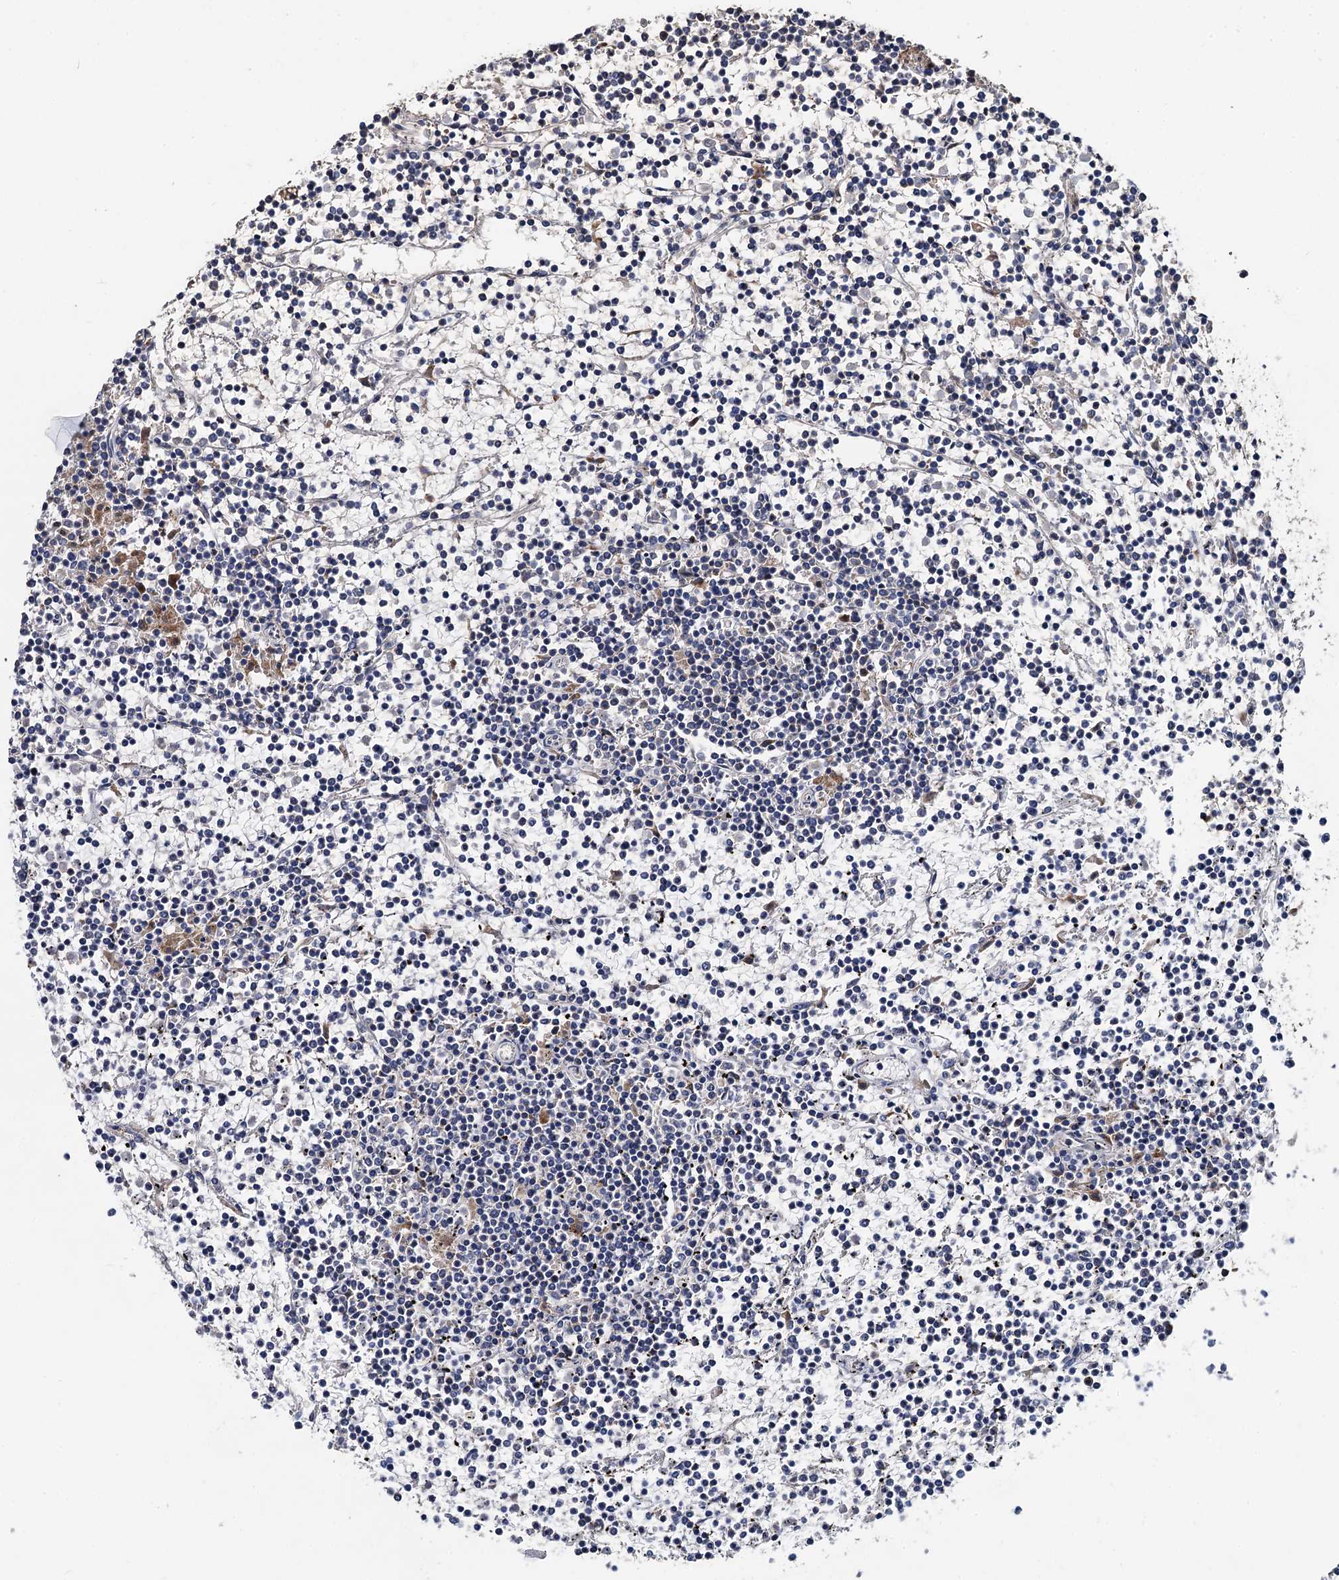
{"staining": {"intensity": "negative", "quantity": "none", "location": "none"}, "tissue": "lymphoma", "cell_type": "Tumor cells", "image_type": "cancer", "snomed": [{"axis": "morphology", "description": "Malignant lymphoma, non-Hodgkin's type, Low grade"}, {"axis": "topography", "description": "Spleen"}], "caption": "The IHC histopathology image has no significant staining in tumor cells of lymphoma tissue.", "gene": "SPRYD3", "patient": {"sex": "female", "age": 19}}